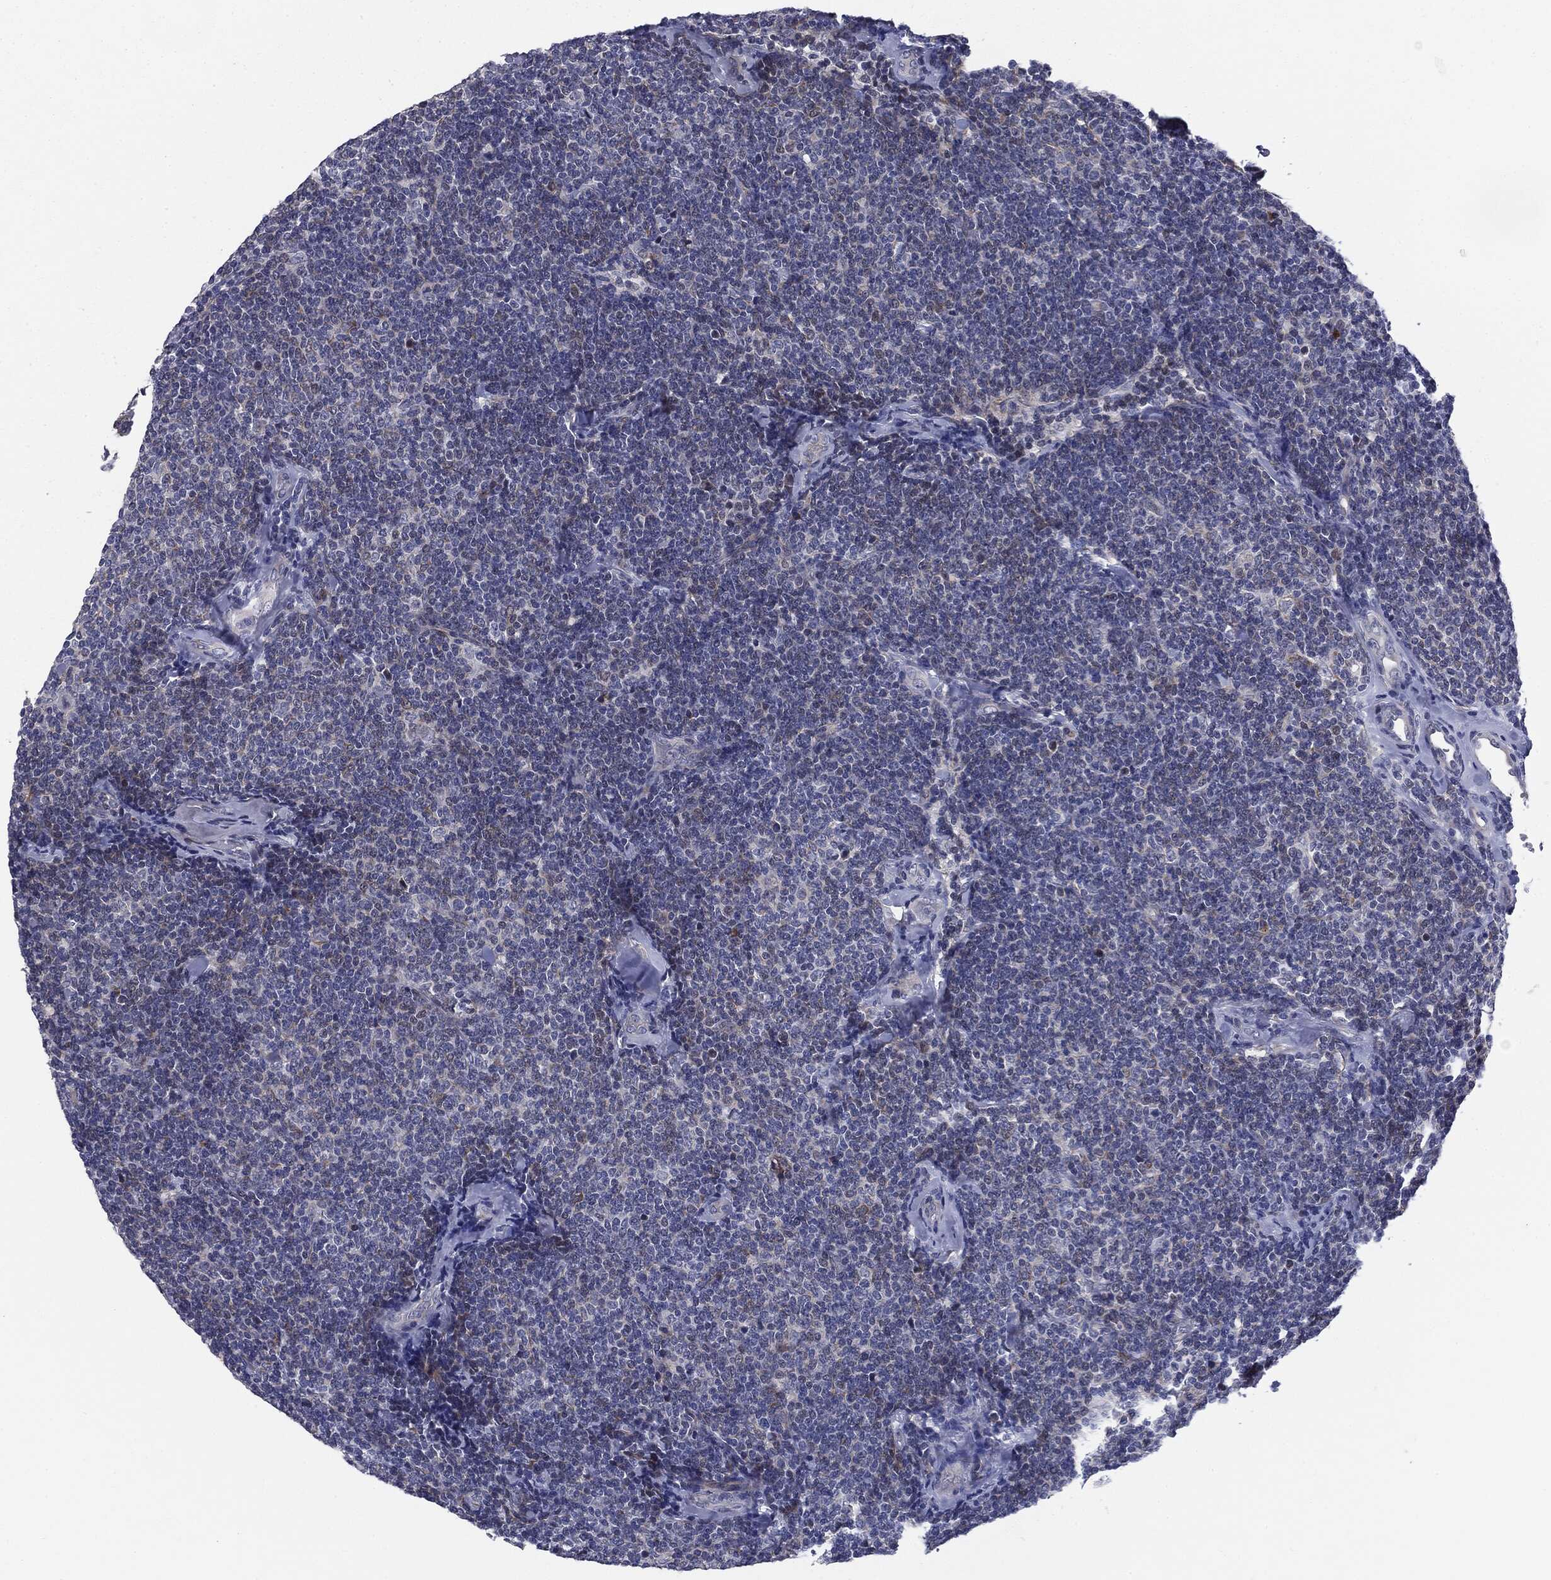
{"staining": {"intensity": "negative", "quantity": "none", "location": "none"}, "tissue": "lymphoma", "cell_type": "Tumor cells", "image_type": "cancer", "snomed": [{"axis": "morphology", "description": "Malignant lymphoma, non-Hodgkin's type, Low grade"}, {"axis": "topography", "description": "Lymph node"}], "caption": "High power microscopy micrograph of an IHC photomicrograph of lymphoma, revealing no significant expression in tumor cells.", "gene": "KRT5", "patient": {"sex": "female", "age": 56}}